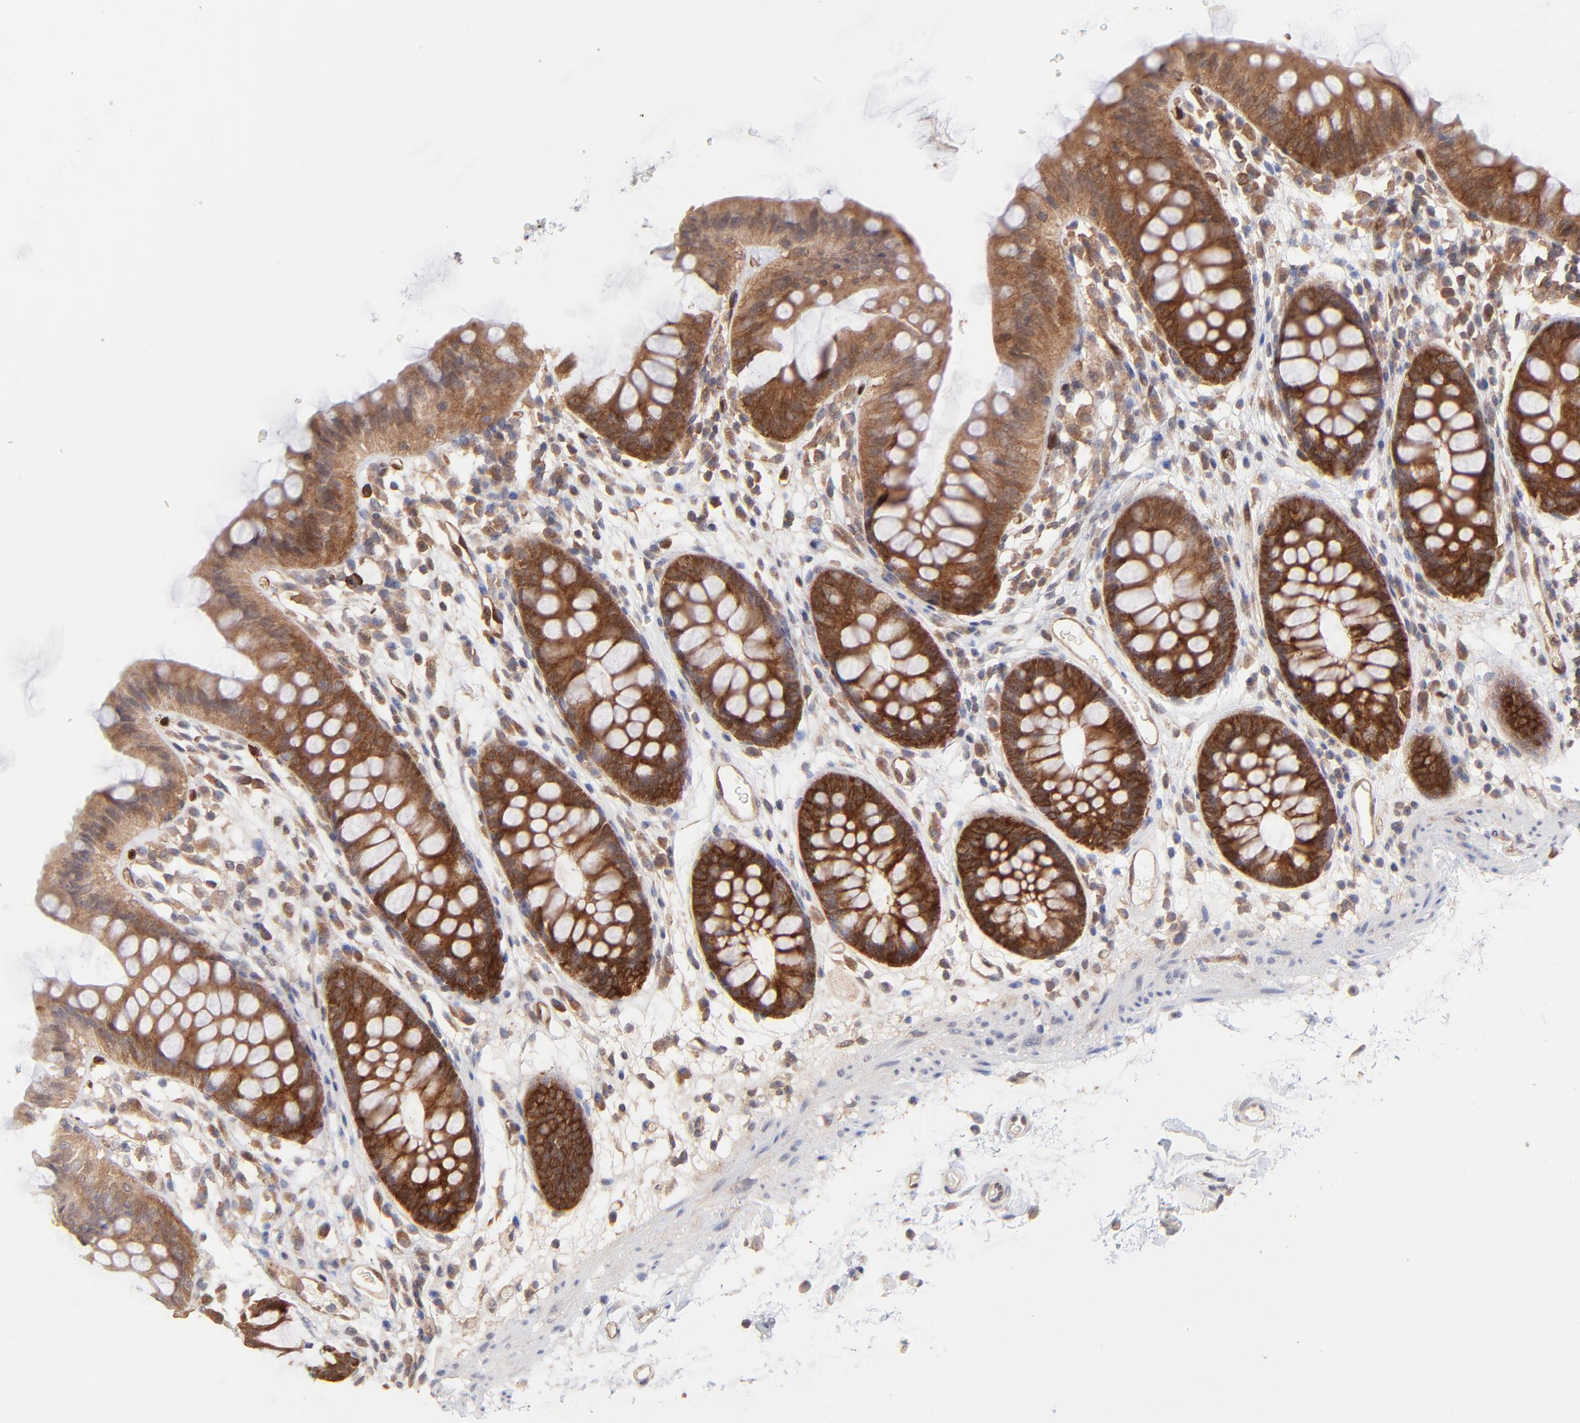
{"staining": {"intensity": "negative", "quantity": "none", "location": "none"}, "tissue": "colon", "cell_type": "Endothelial cells", "image_type": "normal", "snomed": [{"axis": "morphology", "description": "Normal tissue, NOS"}, {"axis": "topography", "description": "Smooth muscle"}, {"axis": "topography", "description": "Colon"}], "caption": "Unremarkable colon was stained to show a protein in brown. There is no significant staining in endothelial cells. (Immunohistochemistry (ihc), brightfield microscopy, high magnification).", "gene": "GART", "patient": {"sex": "male", "age": 67}}